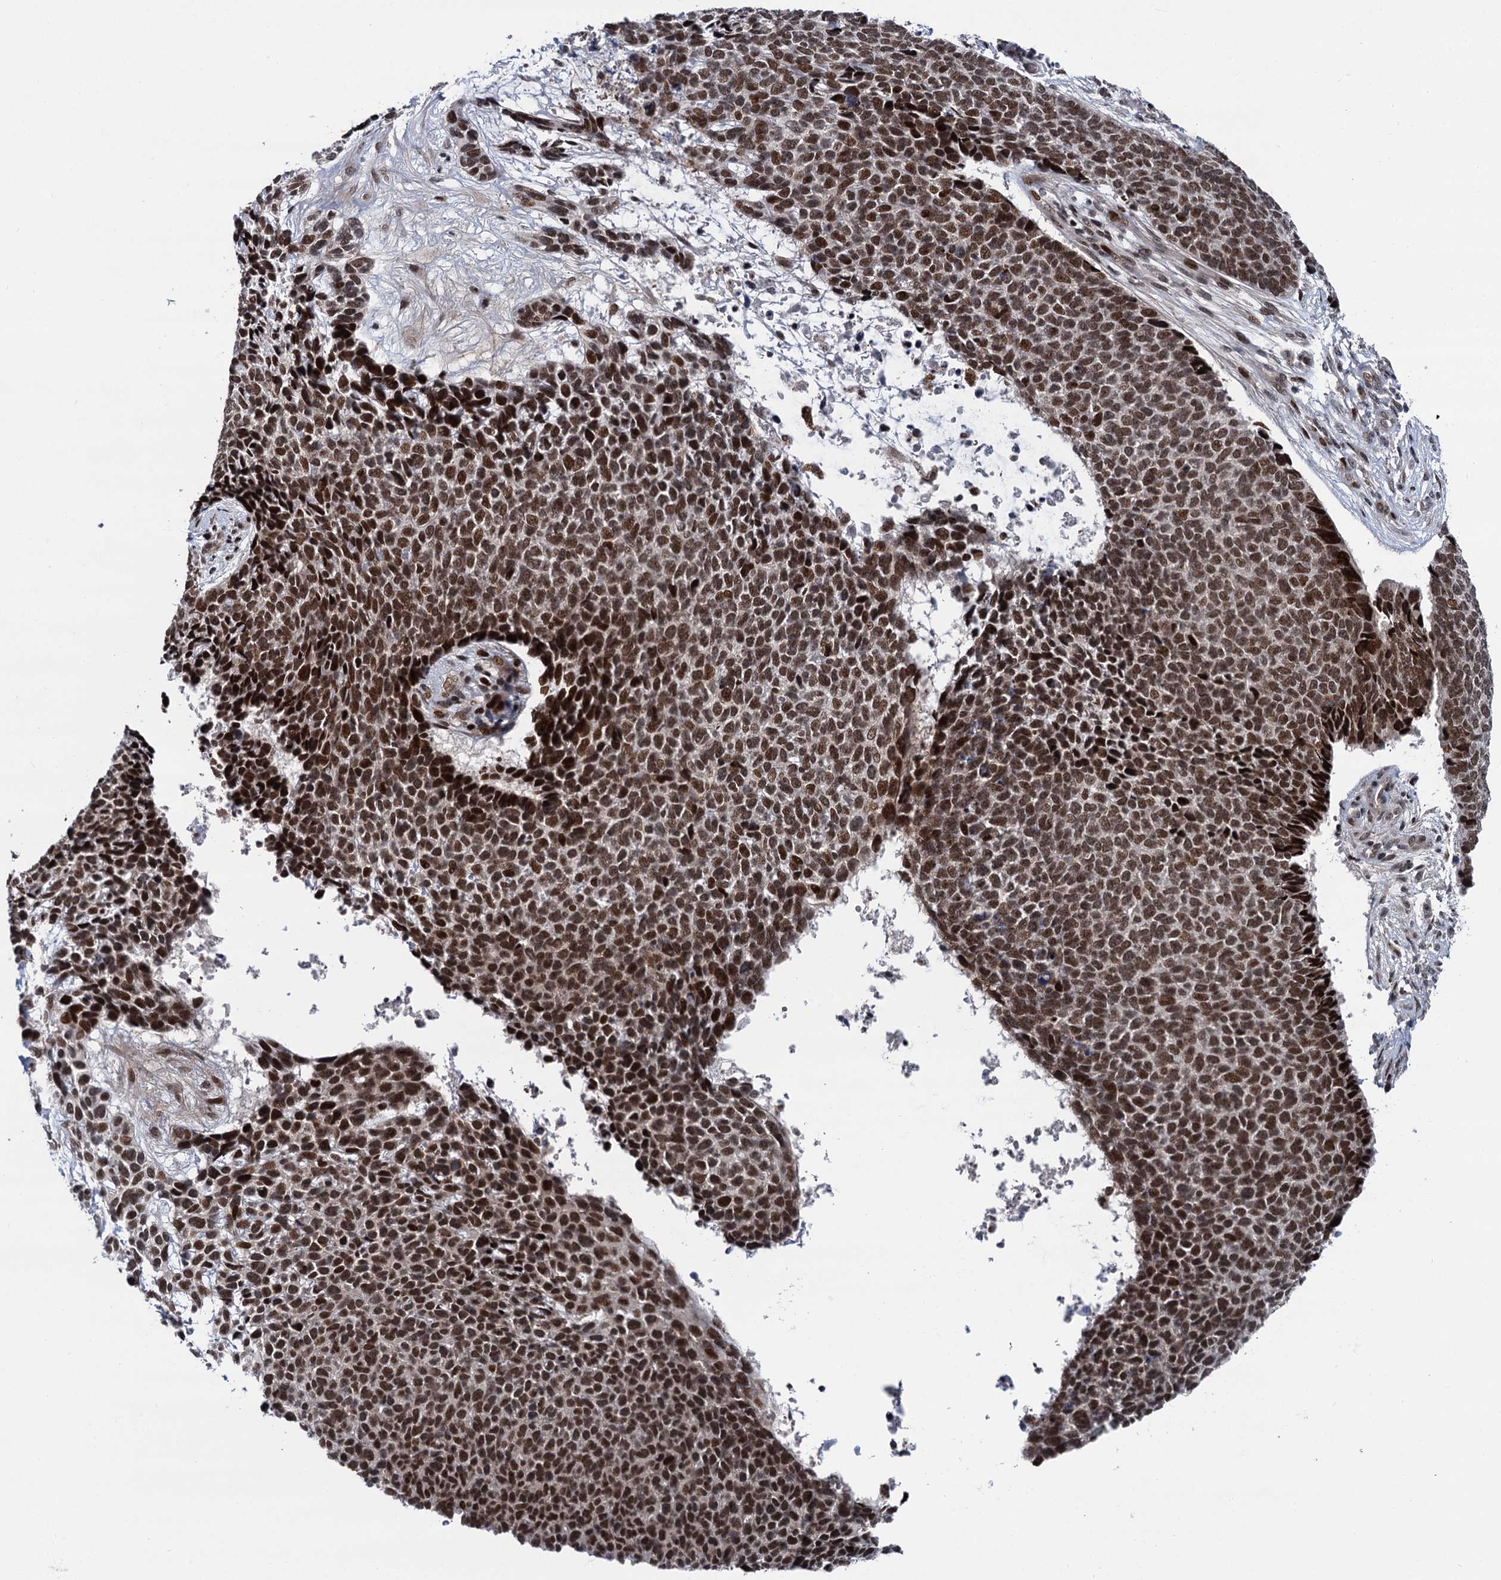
{"staining": {"intensity": "strong", "quantity": ">75%", "location": "nuclear"}, "tissue": "skin cancer", "cell_type": "Tumor cells", "image_type": "cancer", "snomed": [{"axis": "morphology", "description": "Basal cell carcinoma"}, {"axis": "topography", "description": "Skin"}], "caption": "High-power microscopy captured an immunohistochemistry photomicrograph of skin cancer, revealing strong nuclear expression in about >75% of tumor cells. The protein of interest is shown in brown color, while the nuclei are stained blue.", "gene": "RUFY2", "patient": {"sex": "female", "age": 84}}